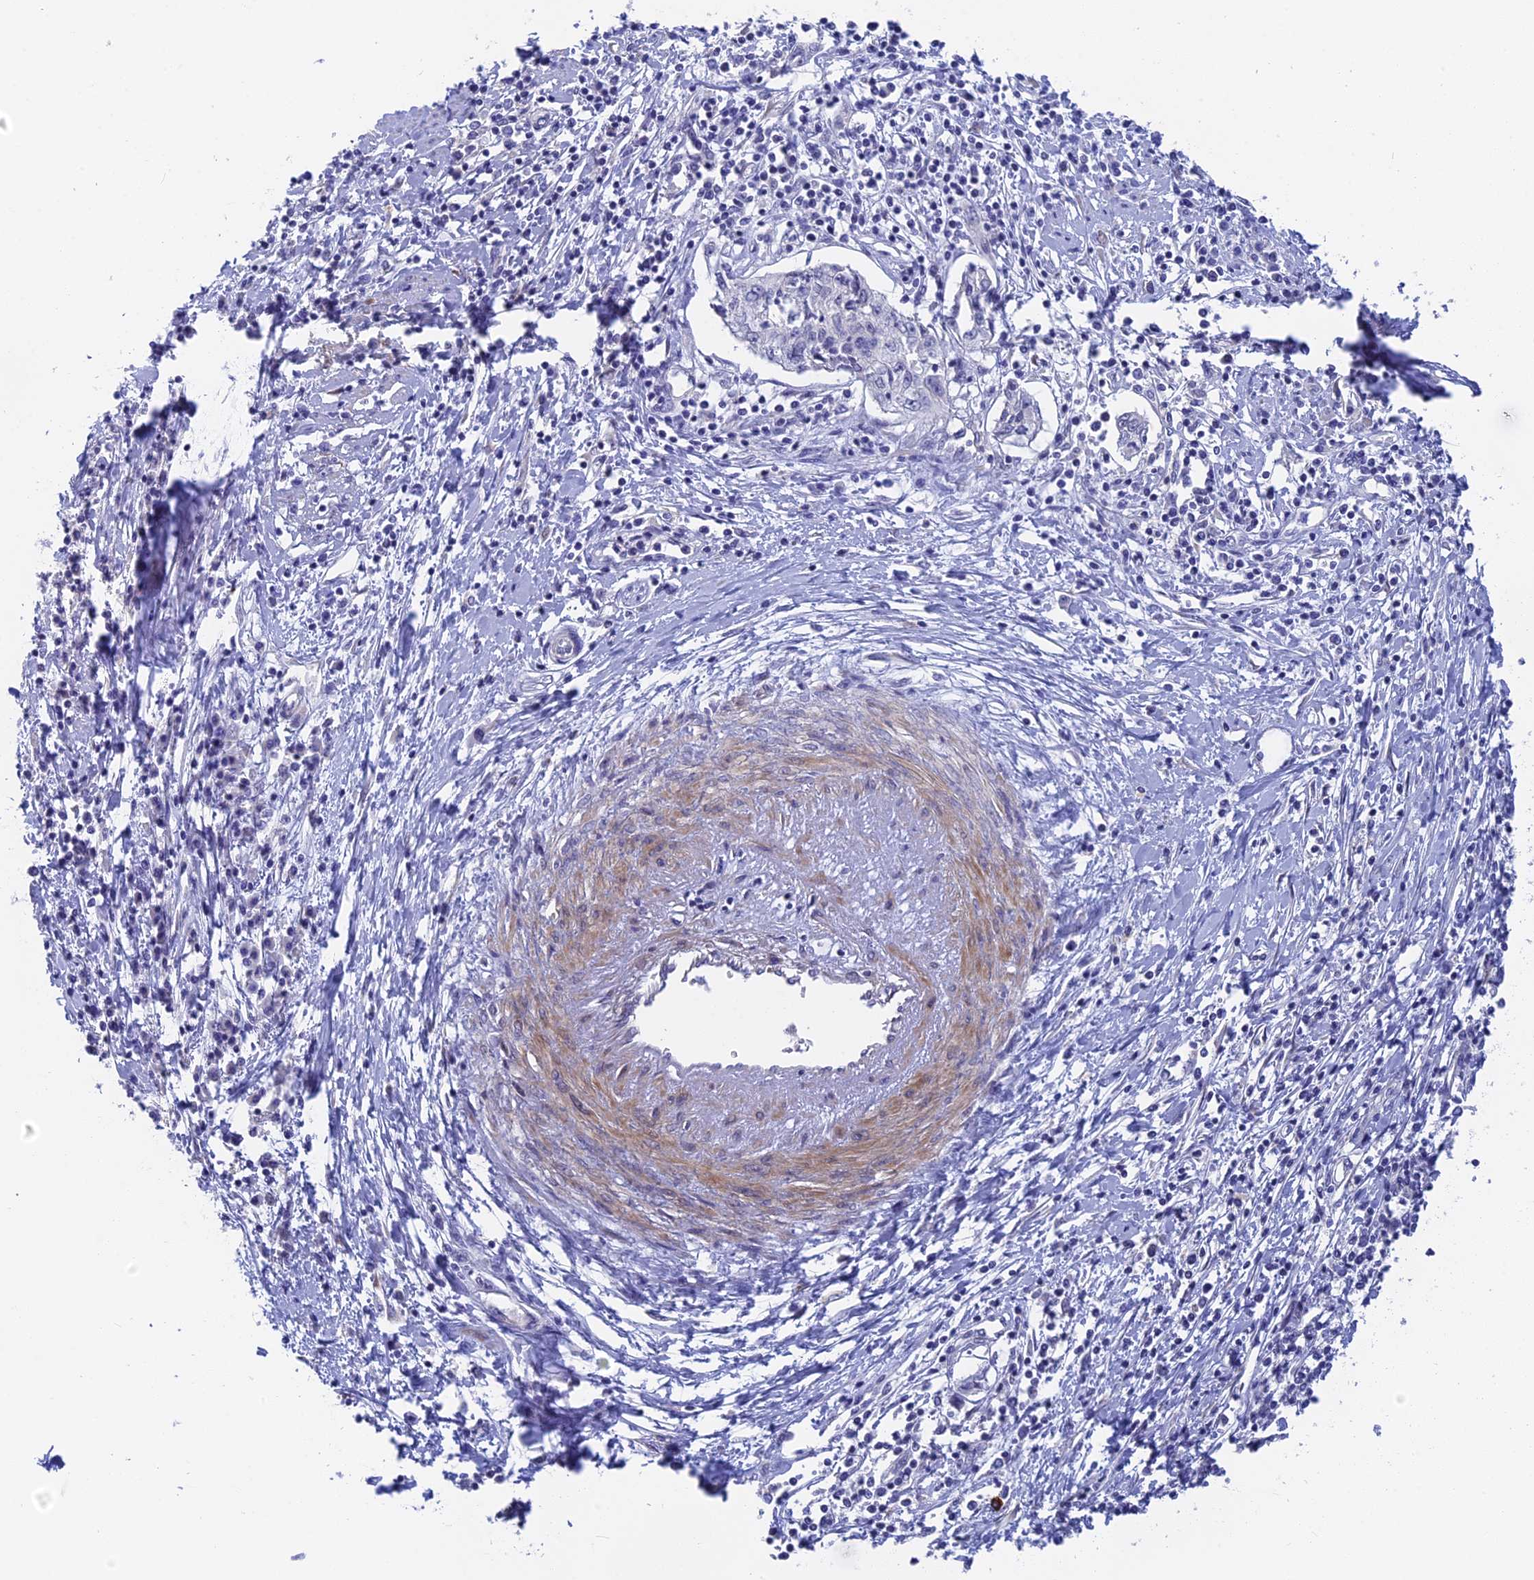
{"staining": {"intensity": "negative", "quantity": "none", "location": "none"}, "tissue": "cervical cancer", "cell_type": "Tumor cells", "image_type": "cancer", "snomed": [{"axis": "morphology", "description": "Squamous cell carcinoma, NOS"}, {"axis": "topography", "description": "Cervix"}], "caption": "A histopathology image of human cervical cancer (squamous cell carcinoma) is negative for staining in tumor cells.", "gene": "GLB1L", "patient": {"sex": "female", "age": 35}}